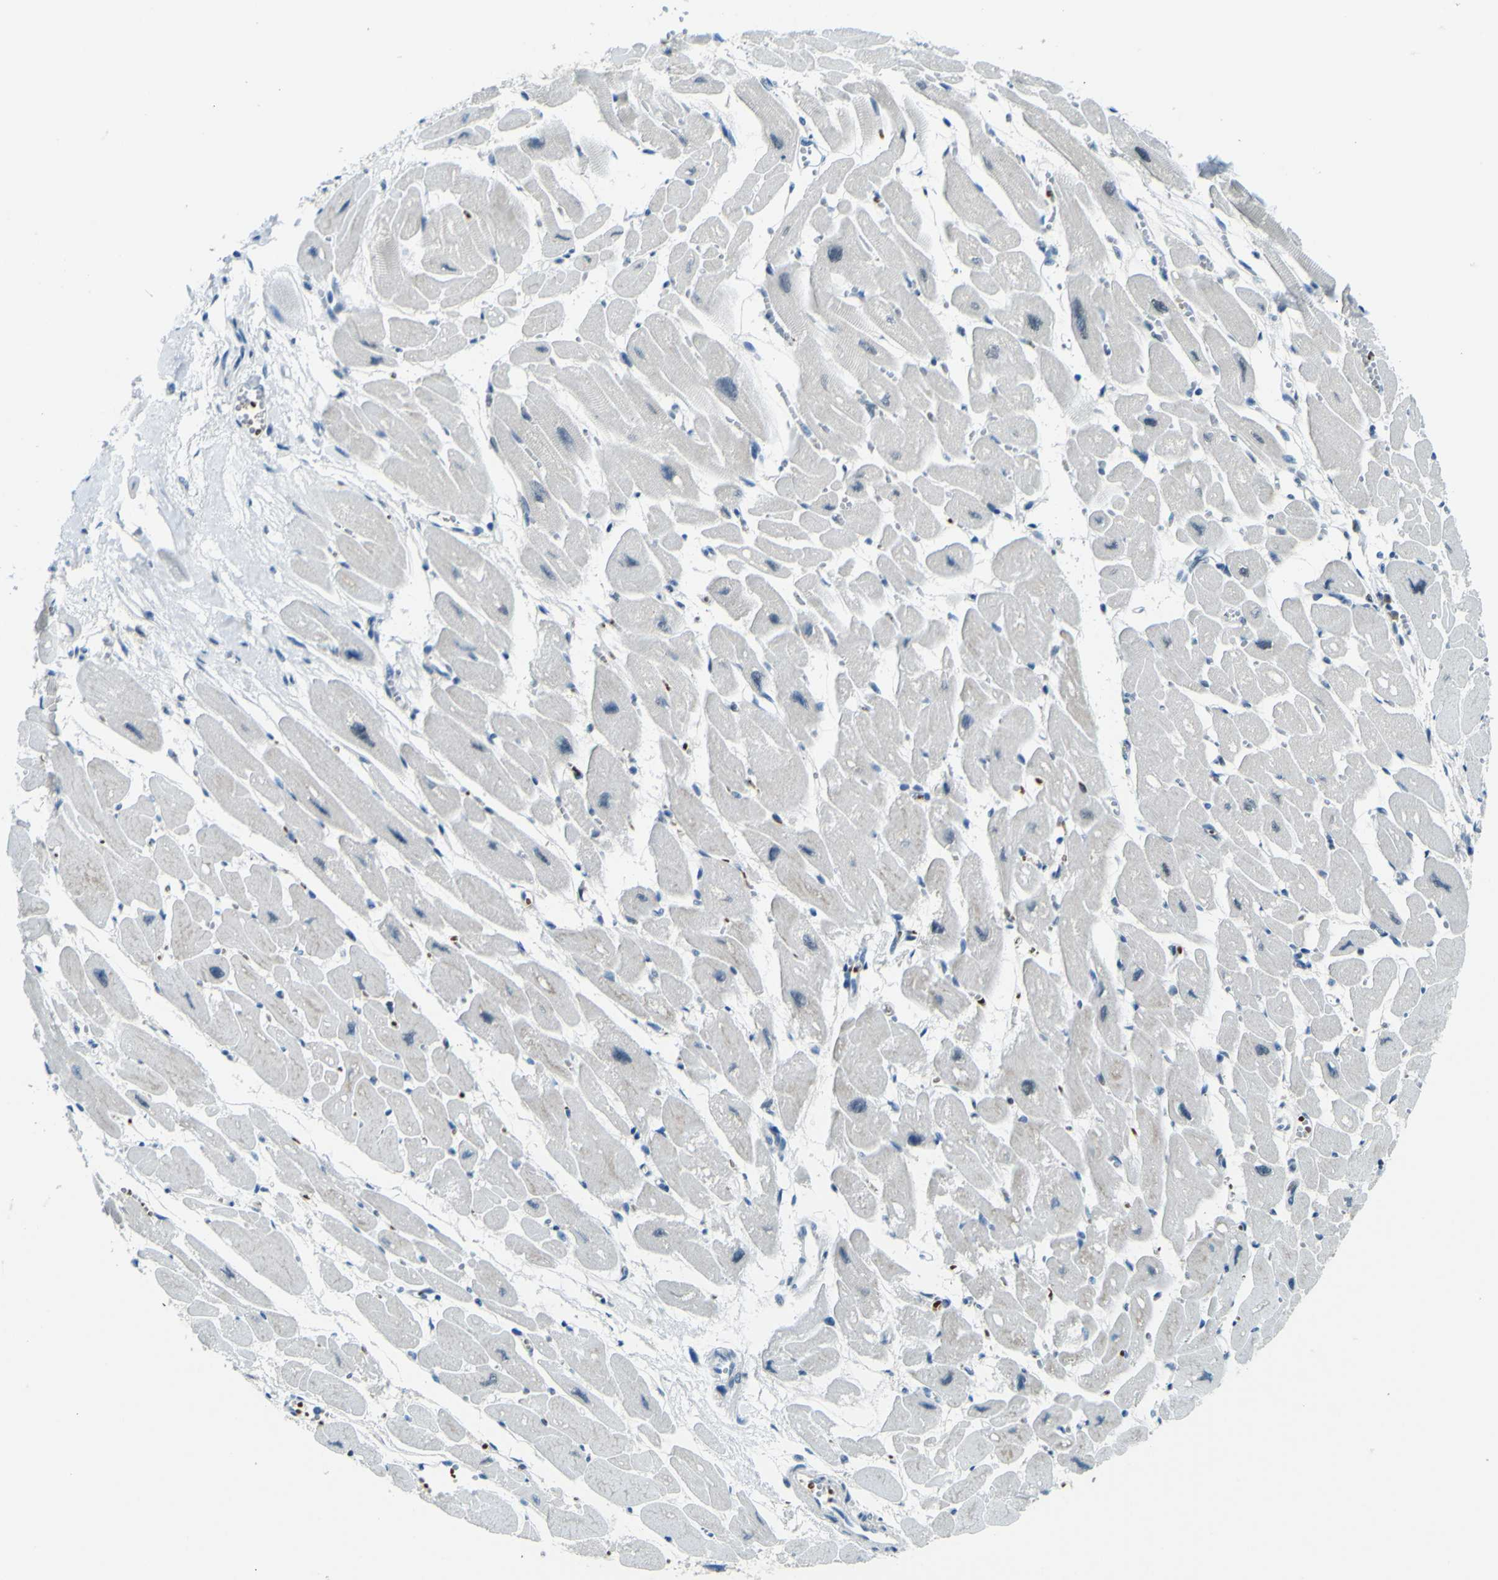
{"staining": {"intensity": "weak", "quantity": "25%-75%", "location": "nuclear"}, "tissue": "heart muscle", "cell_type": "Cardiomyocytes", "image_type": "normal", "snomed": [{"axis": "morphology", "description": "Normal tissue, NOS"}, {"axis": "topography", "description": "Heart"}], "caption": "Benign heart muscle demonstrates weak nuclear positivity in approximately 25%-75% of cardiomyocytes.", "gene": "CEBPG", "patient": {"sex": "female", "age": 54}}